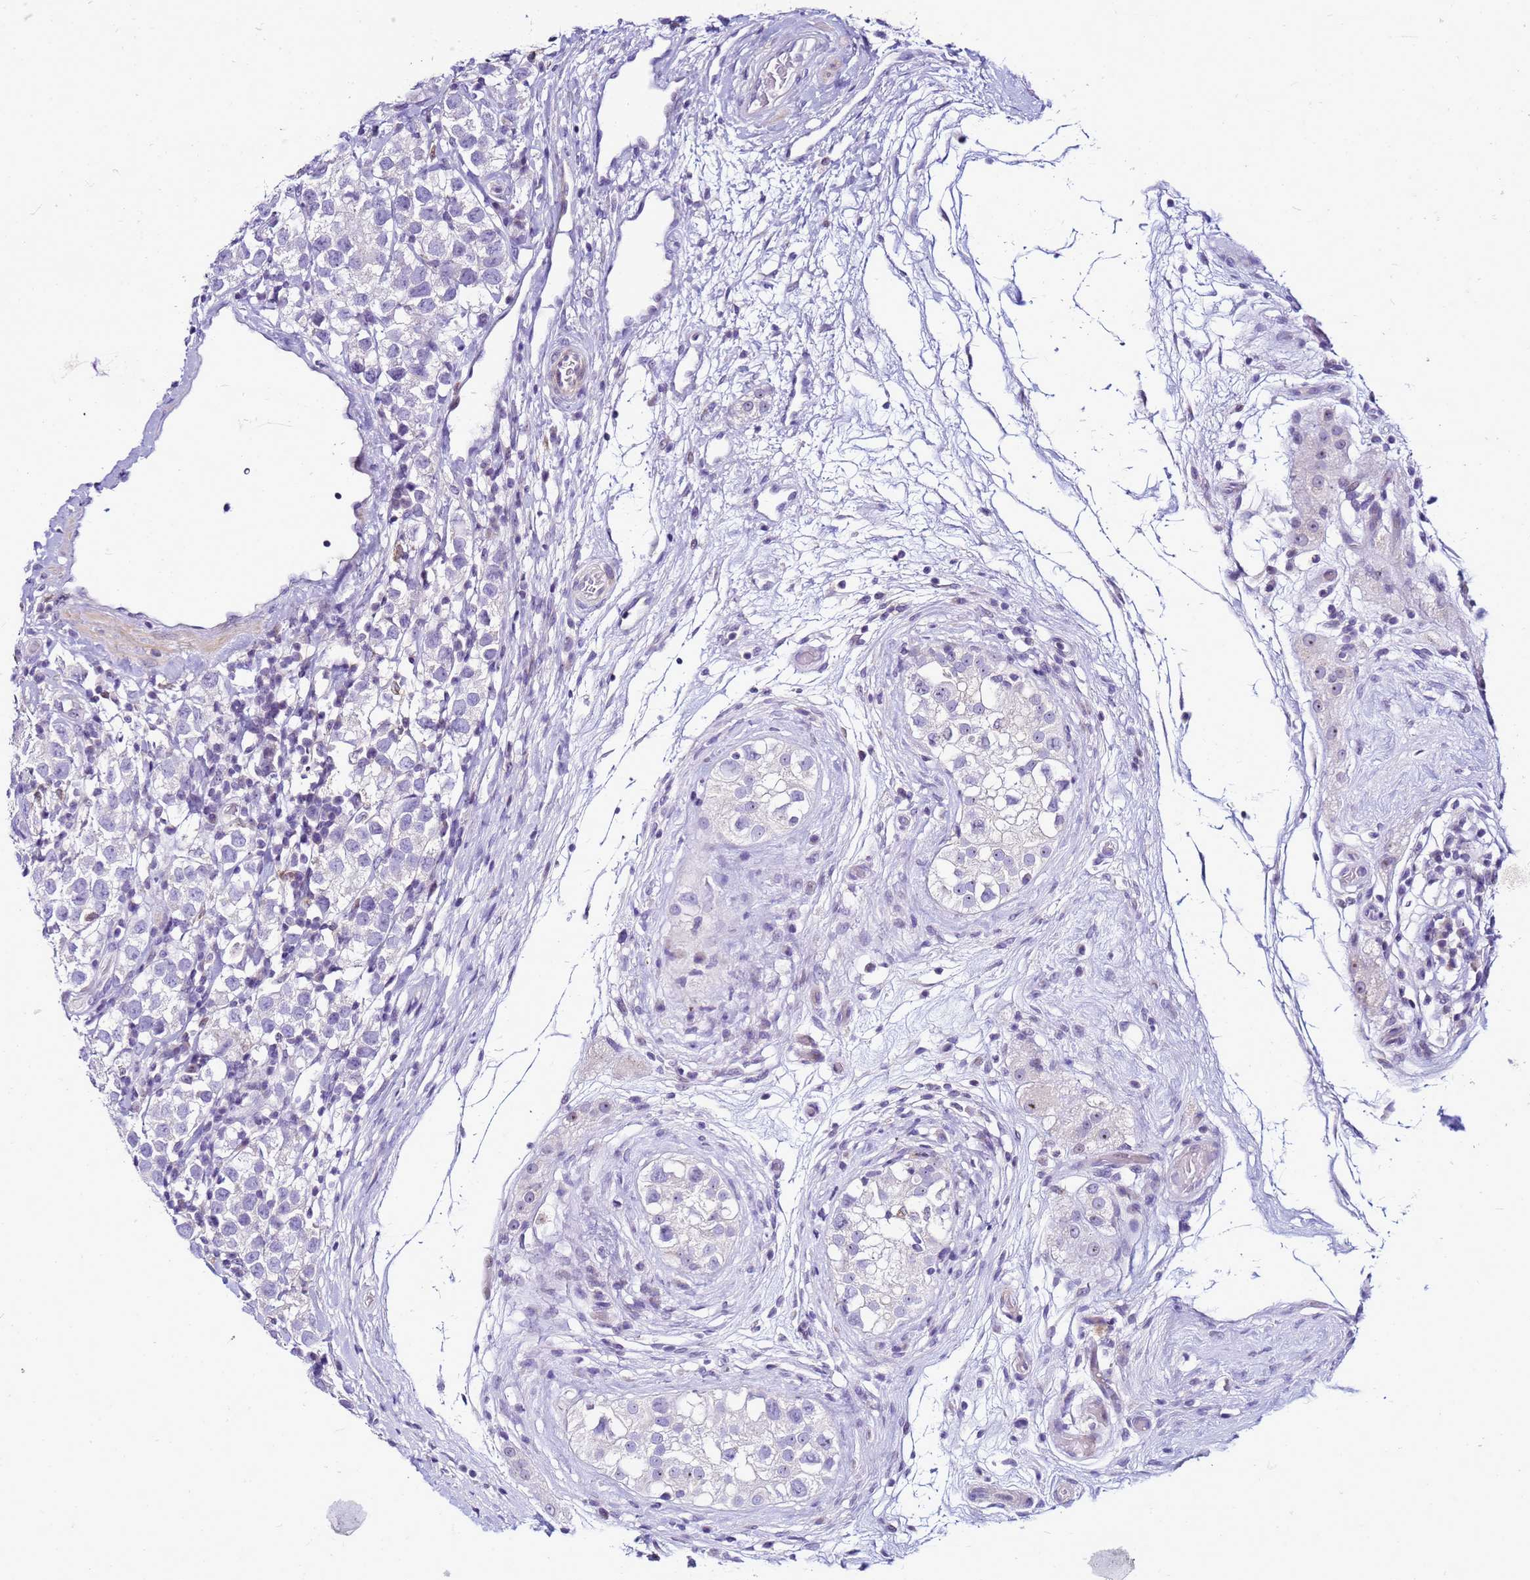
{"staining": {"intensity": "negative", "quantity": "none", "location": "none"}, "tissue": "testis cancer", "cell_type": "Tumor cells", "image_type": "cancer", "snomed": [{"axis": "morphology", "description": "Seminoma, NOS"}, {"axis": "topography", "description": "Testis"}], "caption": "High magnification brightfield microscopy of testis cancer stained with DAB (3,3'-diaminobenzidine) (brown) and counterstained with hematoxylin (blue): tumor cells show no significant positivity.", "gene": "VPS4B", "patient": {"sex": "male", "age": 34}}